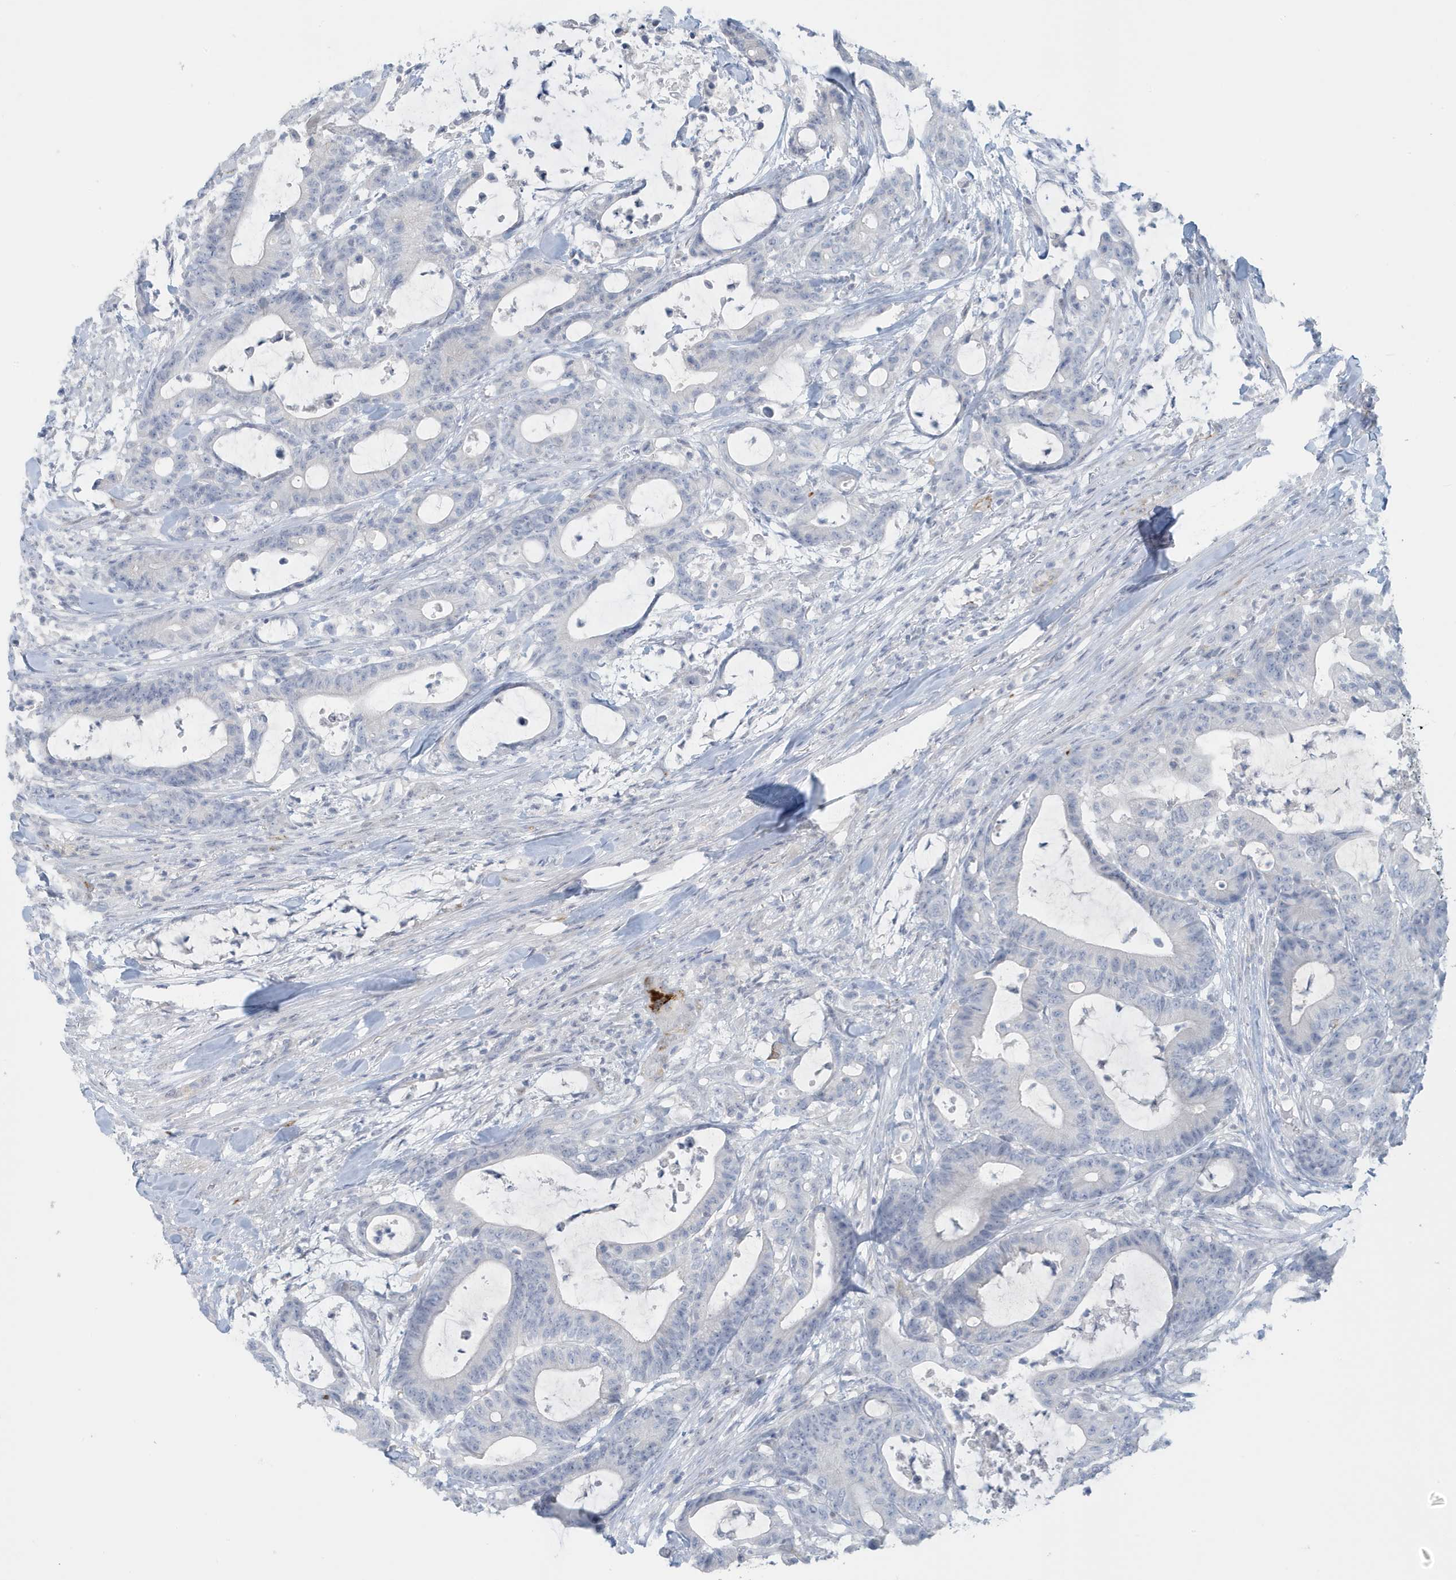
{"staining": {"intensity": "negative", "quantity": "none", "location": "none"}, "tissue": "colorectal cancer", "cell_type": "Tumor cells", "image_type": "cancer", "snomed": [{"axis": "morphology", "description": "Adenocarcinoma, NOS"}, {"axis": "topography", "description": "Colon"}], "caption": "Tumor cells show no significant positivity in colorectal adenocarcinoma.", "gene": "PERM1", "patient": {"sex": "female", "age": 84}}